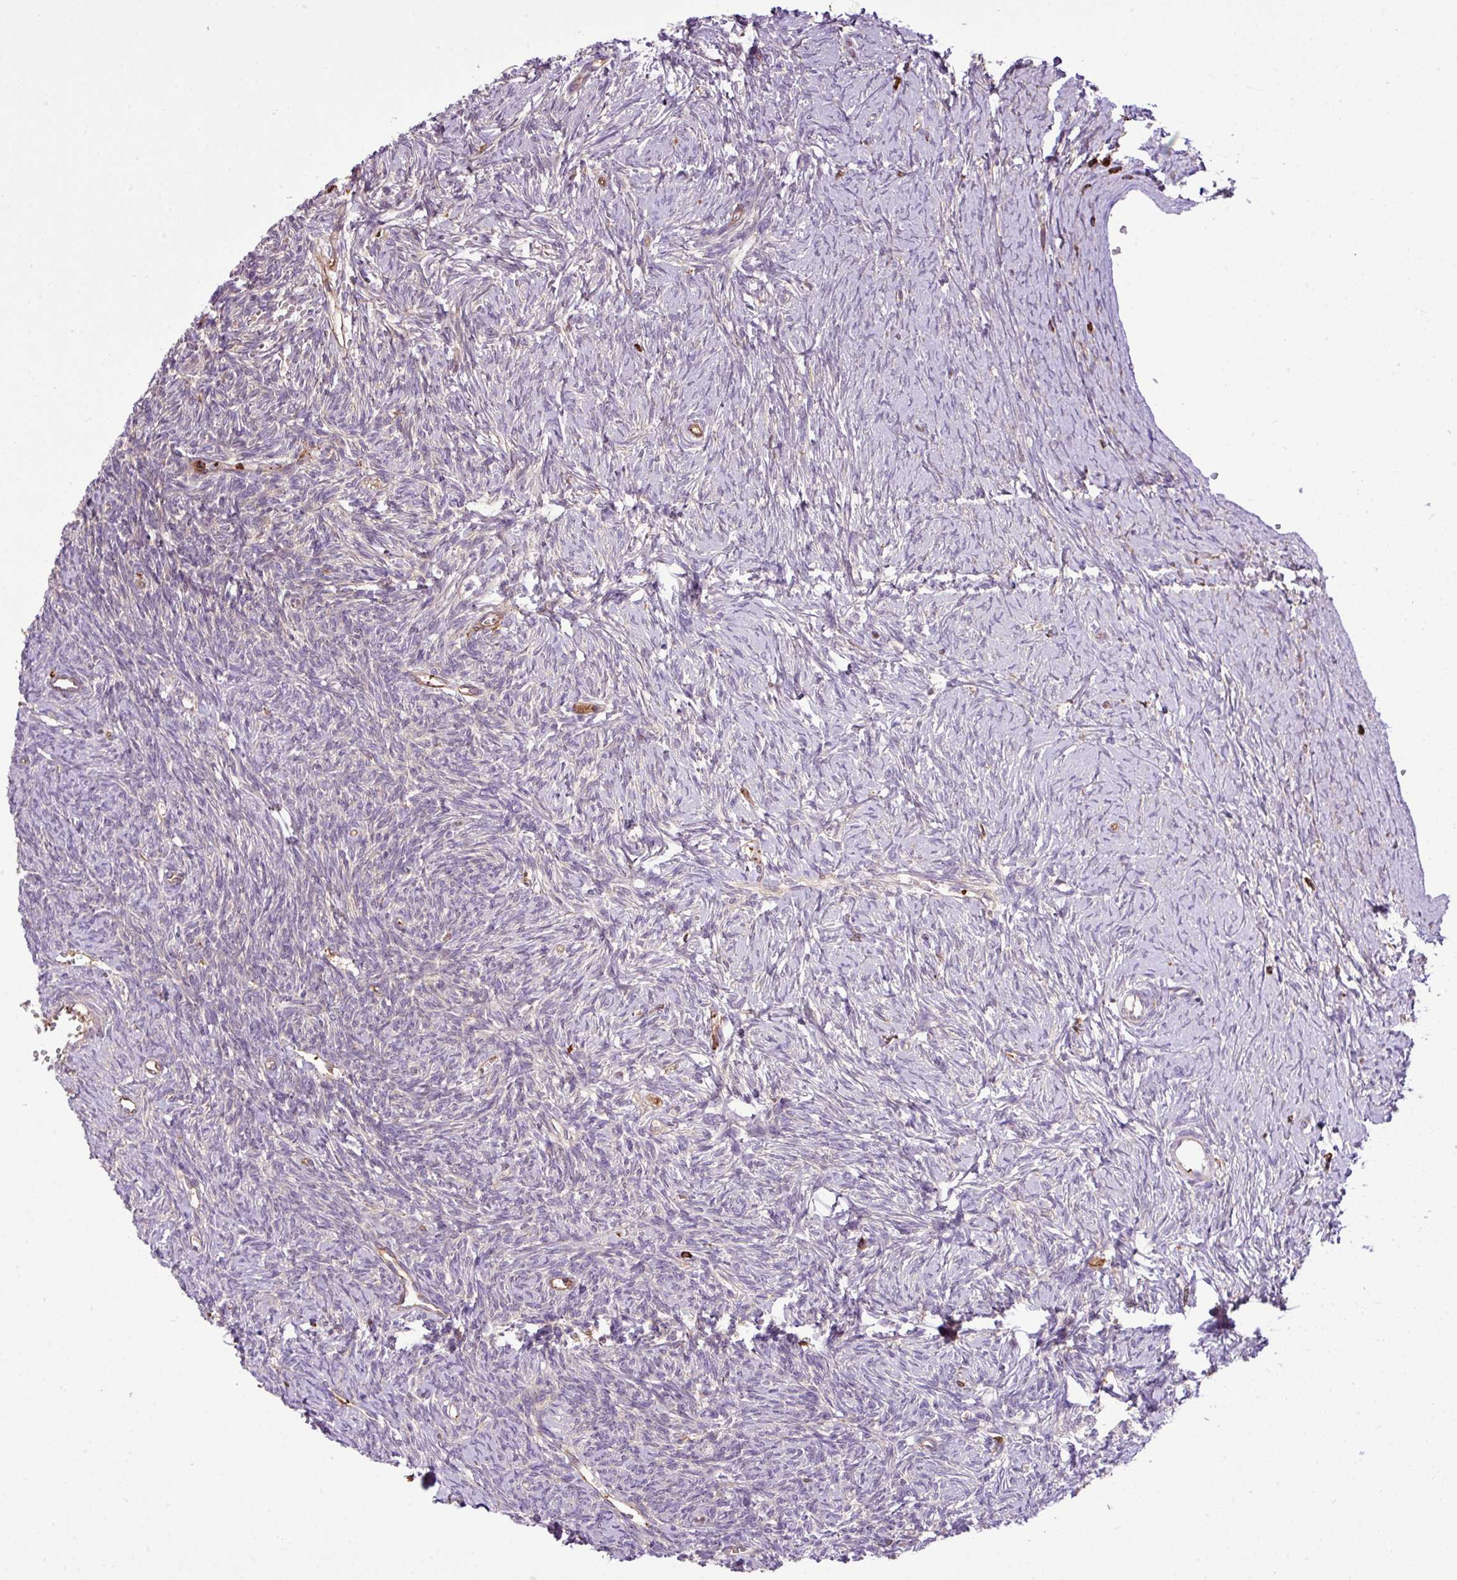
{"staining": {"intensity": "weak", "quantity": "<25%", "location": "cytoplasmic/membranous"}, "tissue": "ovary", "cell_type": "Ovarian stroma cells", "image_type": "normal", "snomed": [{"axis": "morphology", "description": "Normal tissue, NOS"}, {"axis": "topography", "description": "Ovary"}], "caption": "Immunohistochemistry micrograph of unremarkable ovary: human ovary stained with DAB exhibits no significant protein positivity in ovarian stroma cells. The staining was performed using DAB (3,3'-diaminobenzidine) to visualize the protein expression in brown, while the nuclei were stained in blue with hematoxylin (Magnification: 20x).", "gene": "PGAP6", "patient": {"sex": "female", "age": 39}}